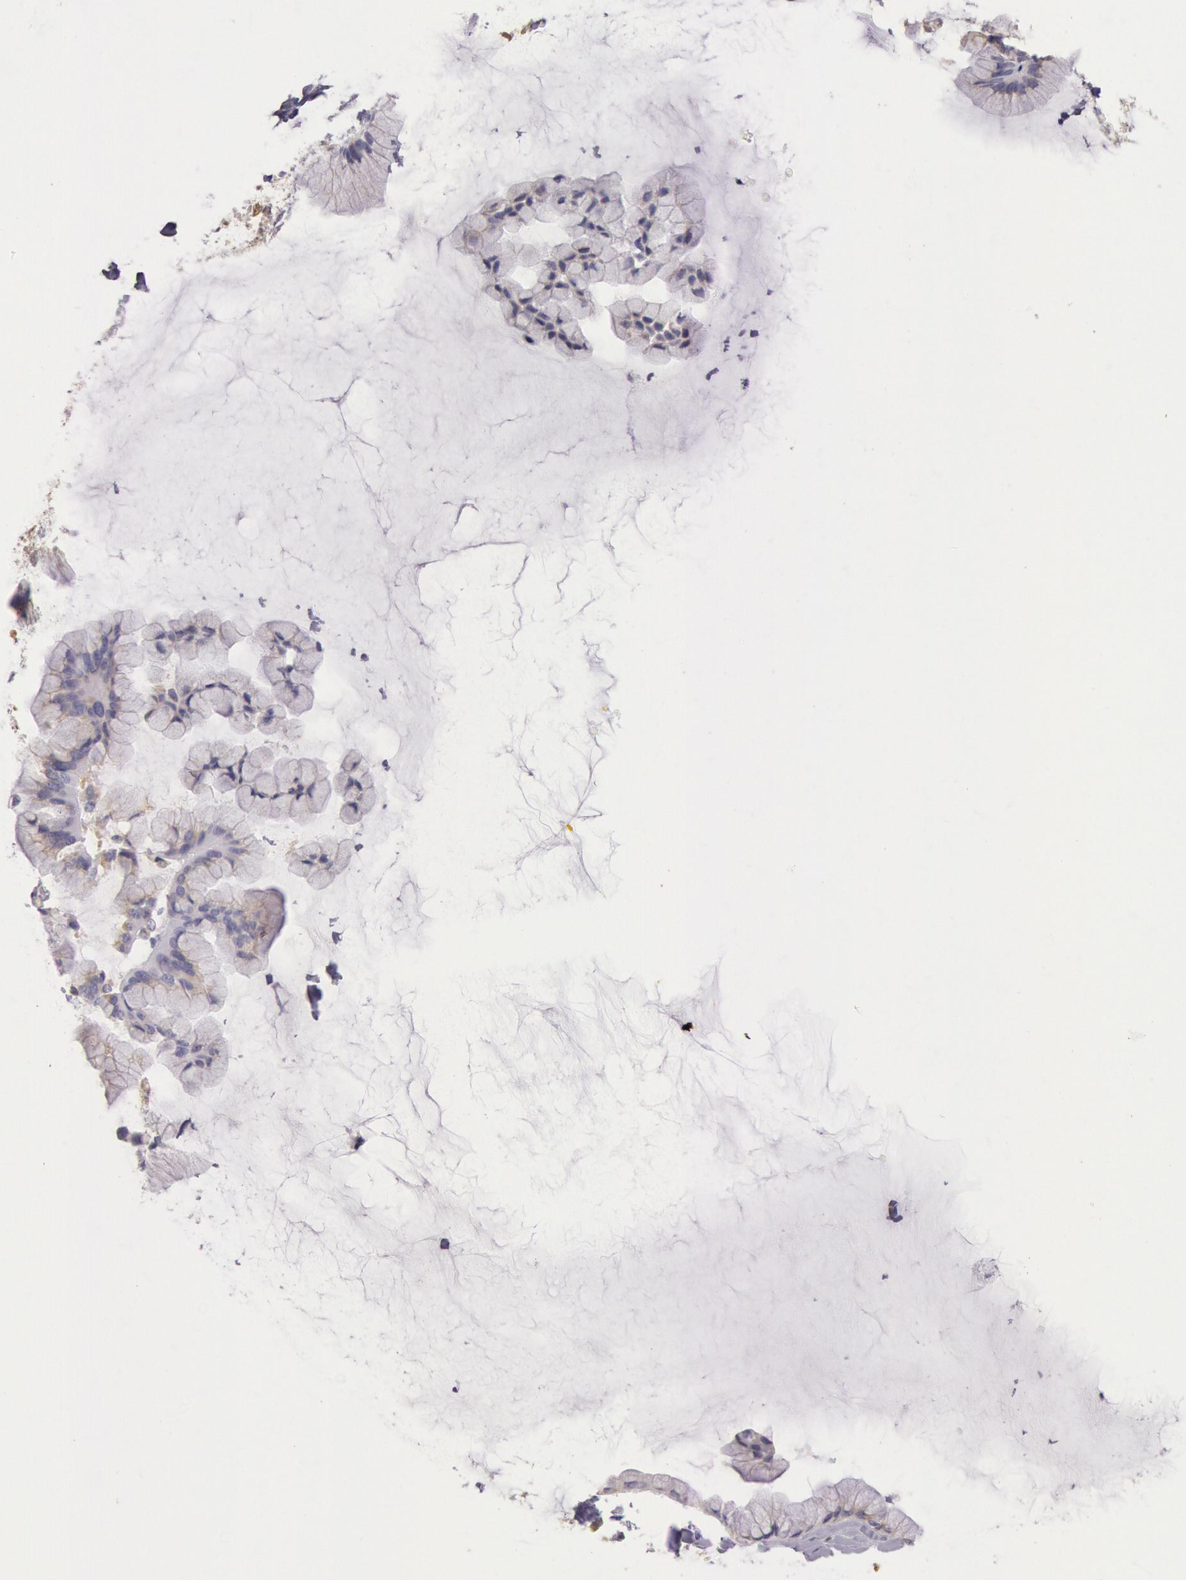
{"staining": {"intensity": "weak", "quantity": "25%-75%", "location": "cytoplasmic/membranous"}, "tissue": "ovarian cancer", "cell_type": "Tumor cells", "image_type": "cancer", "snomed": [{"axis": "morphology", "description": "Cystadenocarcinoma, mucinous, NOS"}, {"axis": "topography", "description": "Ovary"}], "caption": "Weak cytoplasmic/membranous expression for a protein is identified in about 25%-75% of tumor cells of ovarian cancer (mucinous cystadenocarcinoma) using IHC.", "gene": "CIDEB", "patient": {"sex": "female", "age": 41}}